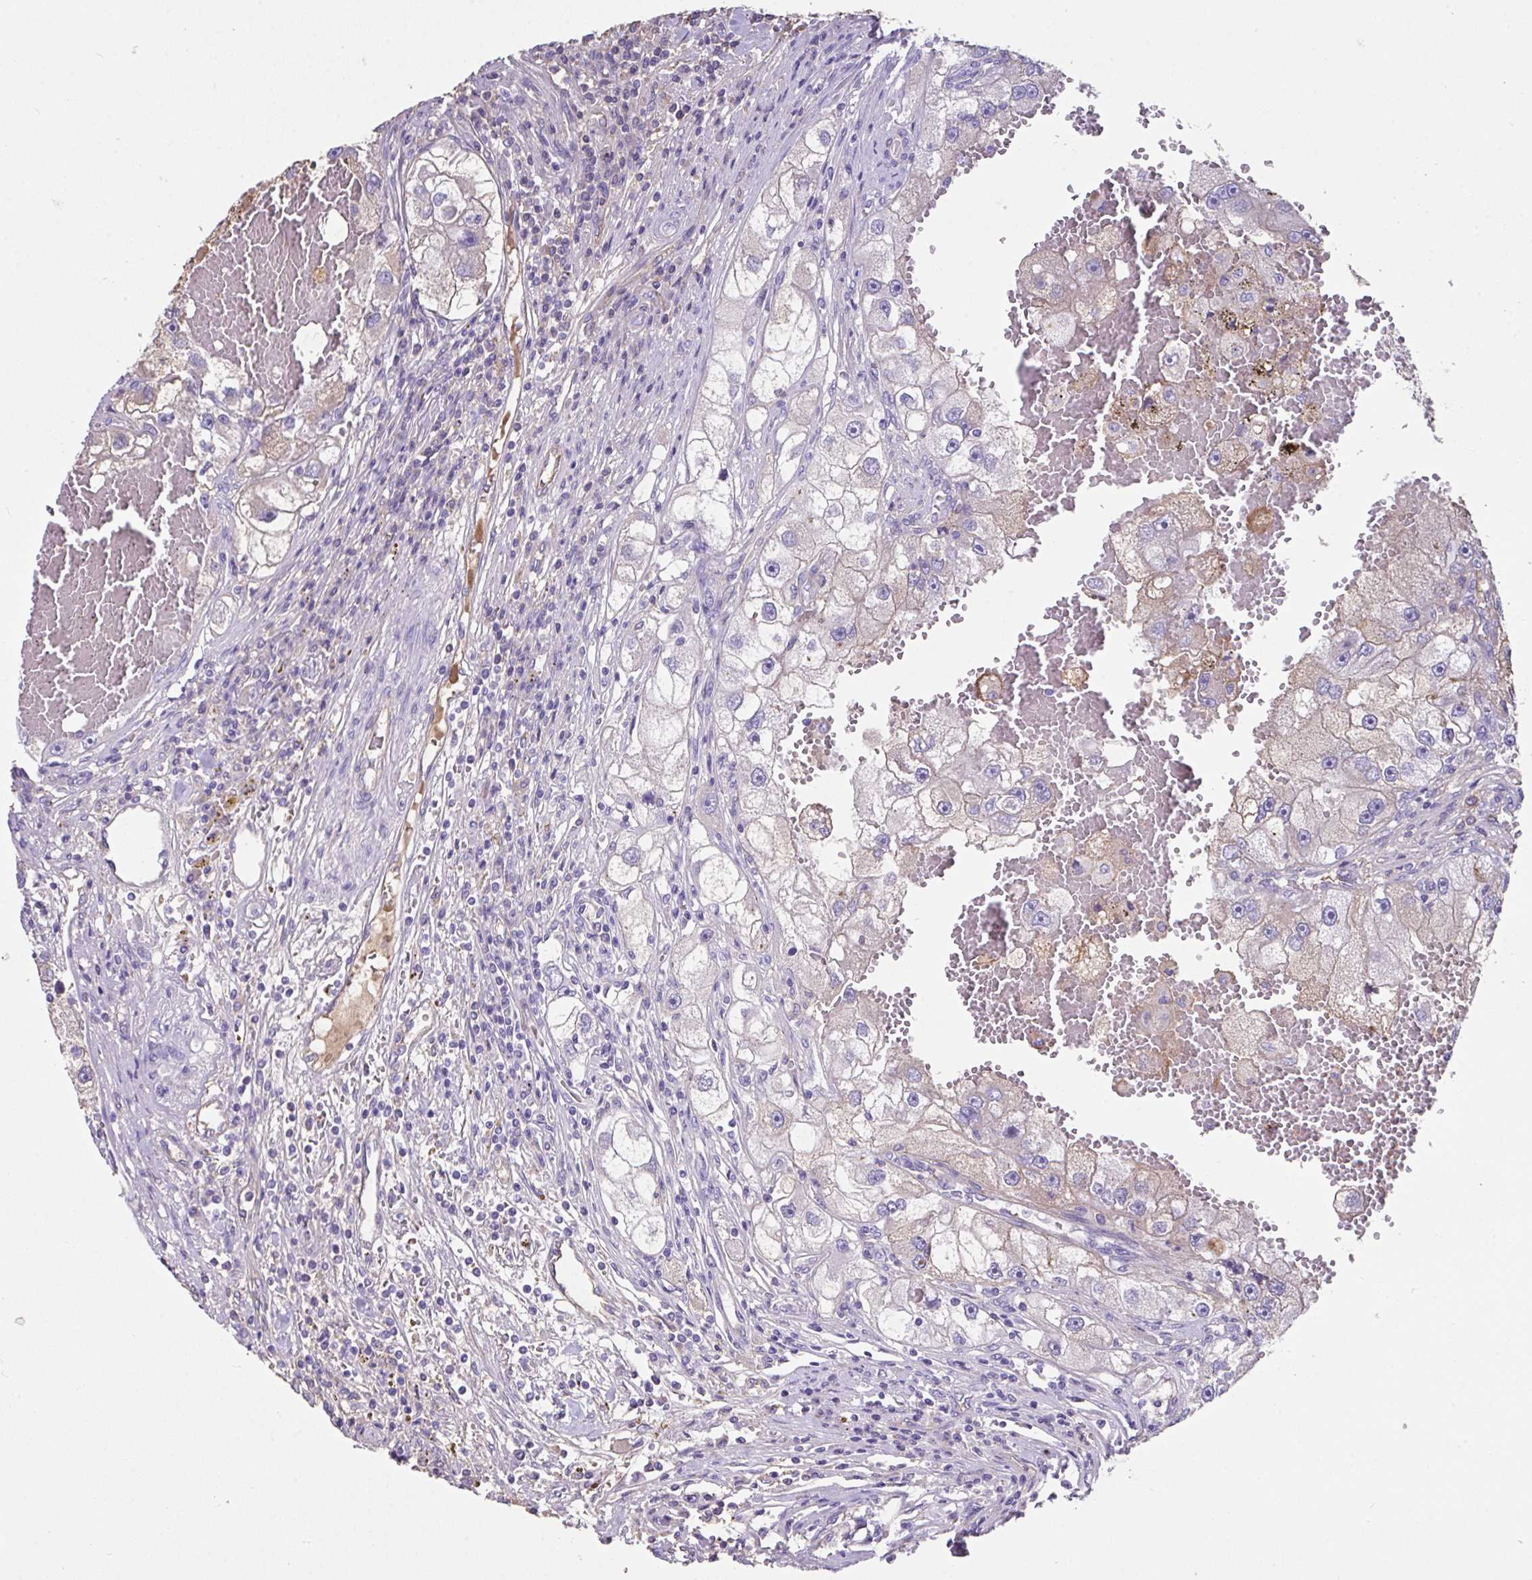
{"staining": {"intensity": "weak", "quantity": "<25%", "location": "cytoplasmic/membranous"}, "tissue": "renal cancer", "cell_type": "Tumor cells", "image_type": "cancer", "snomed": [{"axis": "morphology", "description": "Adenocarcinoma, NOS"}, {"axis": "topography", "description": "Kidney"}], "caption": "Immunohistochemical staining of human renal cancer shows no significant expression in tumor cells.", "gene": "ZNF813", "patient": {"sex": "male", "age": 63}}